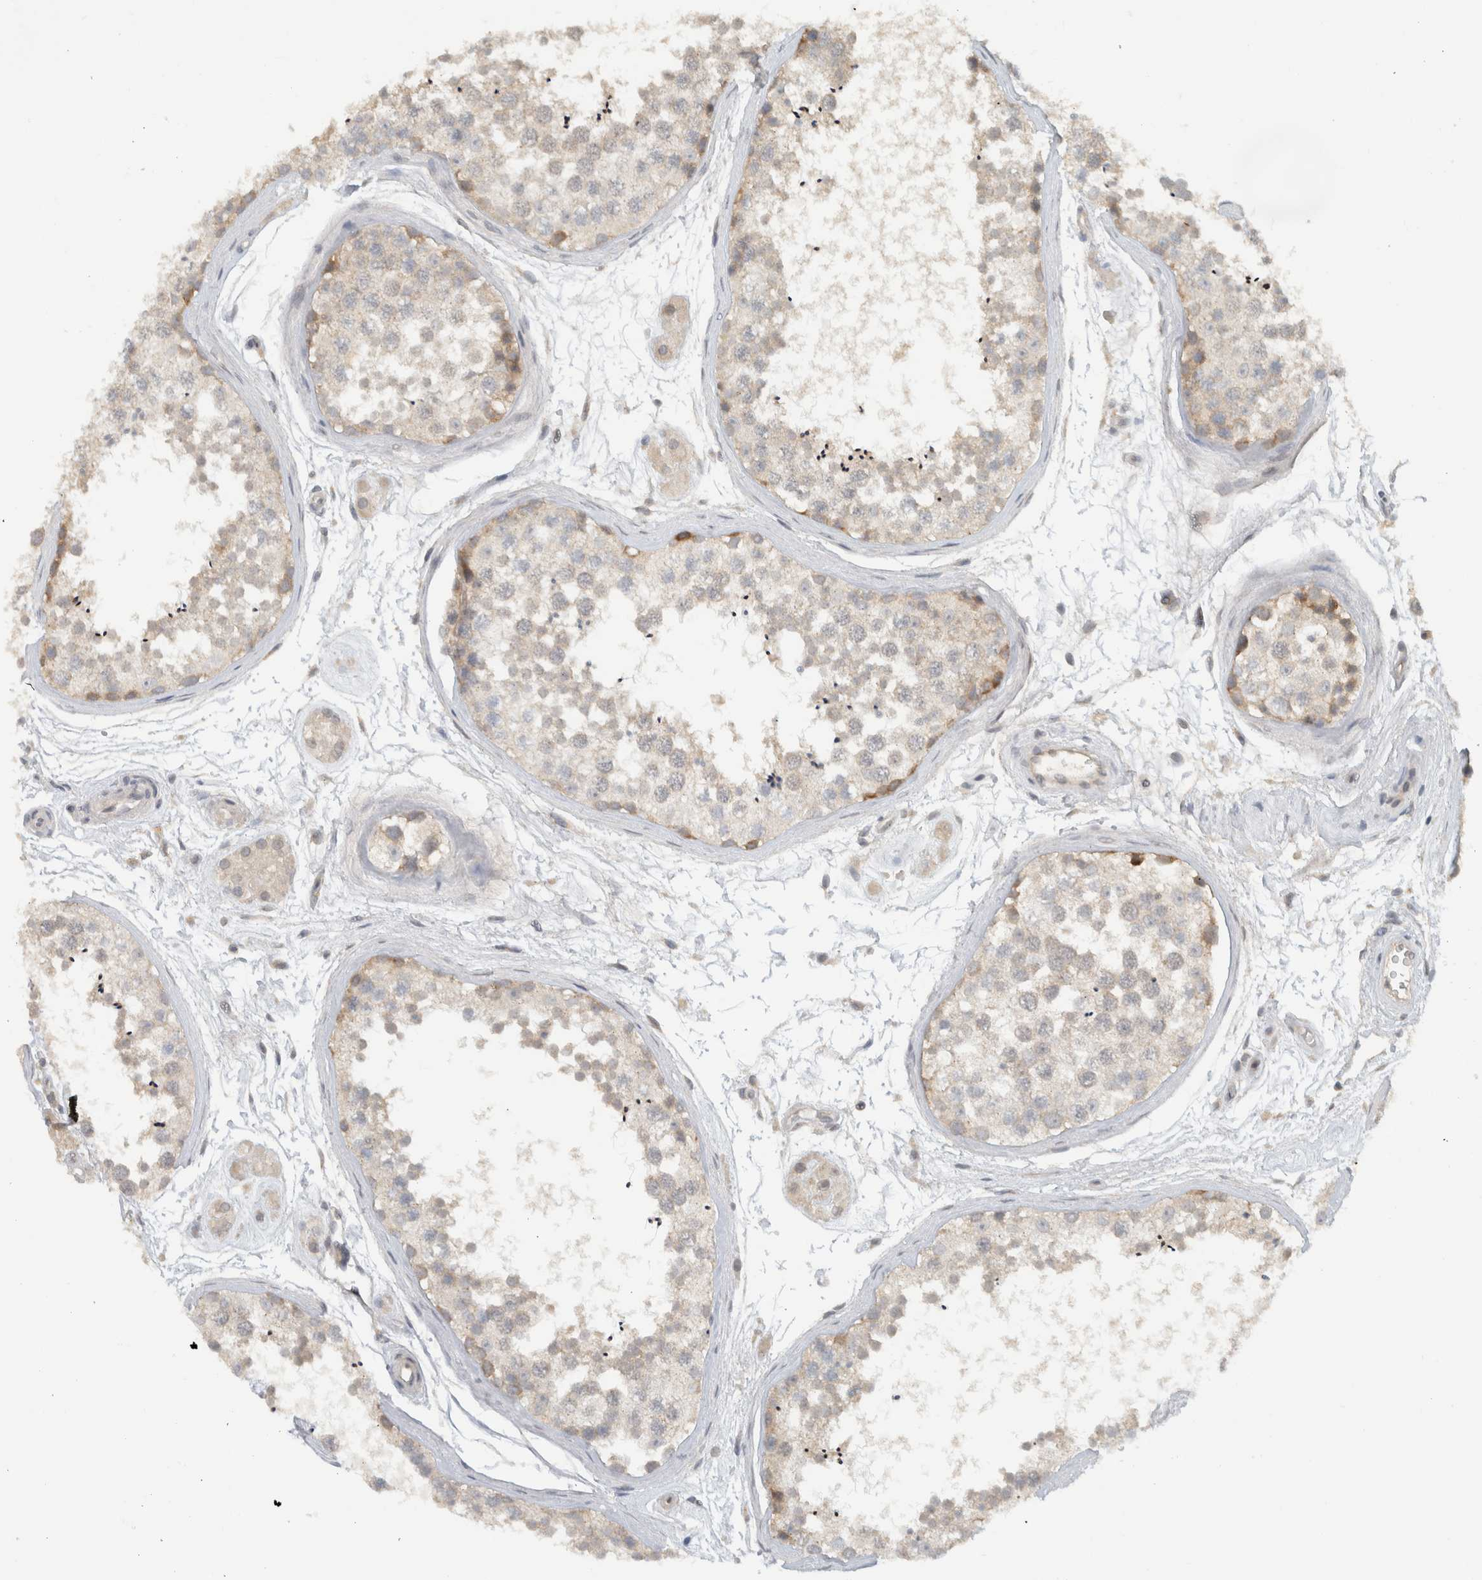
{"staining": {"intensity": "moderate", "quantity": "<25%", "location": "cytoplasmic/membranous"}, "tissue": "testis", "cell_type": "Cells in seminiferous ducts", "image_type": "normal", "snomed": [{"axis": "morphology", "description": "Normal tissue, NOS"}, {"axis": "topography", "description": "Testis"}], "caption": "A brown stain shows moderate cytoplasmic/membranous staining of a protein in cells in seminiferous ducts of unremarkable human testis.", "gene": "ERCC6L2", "patient": {"sex": "male", "age": 56}}